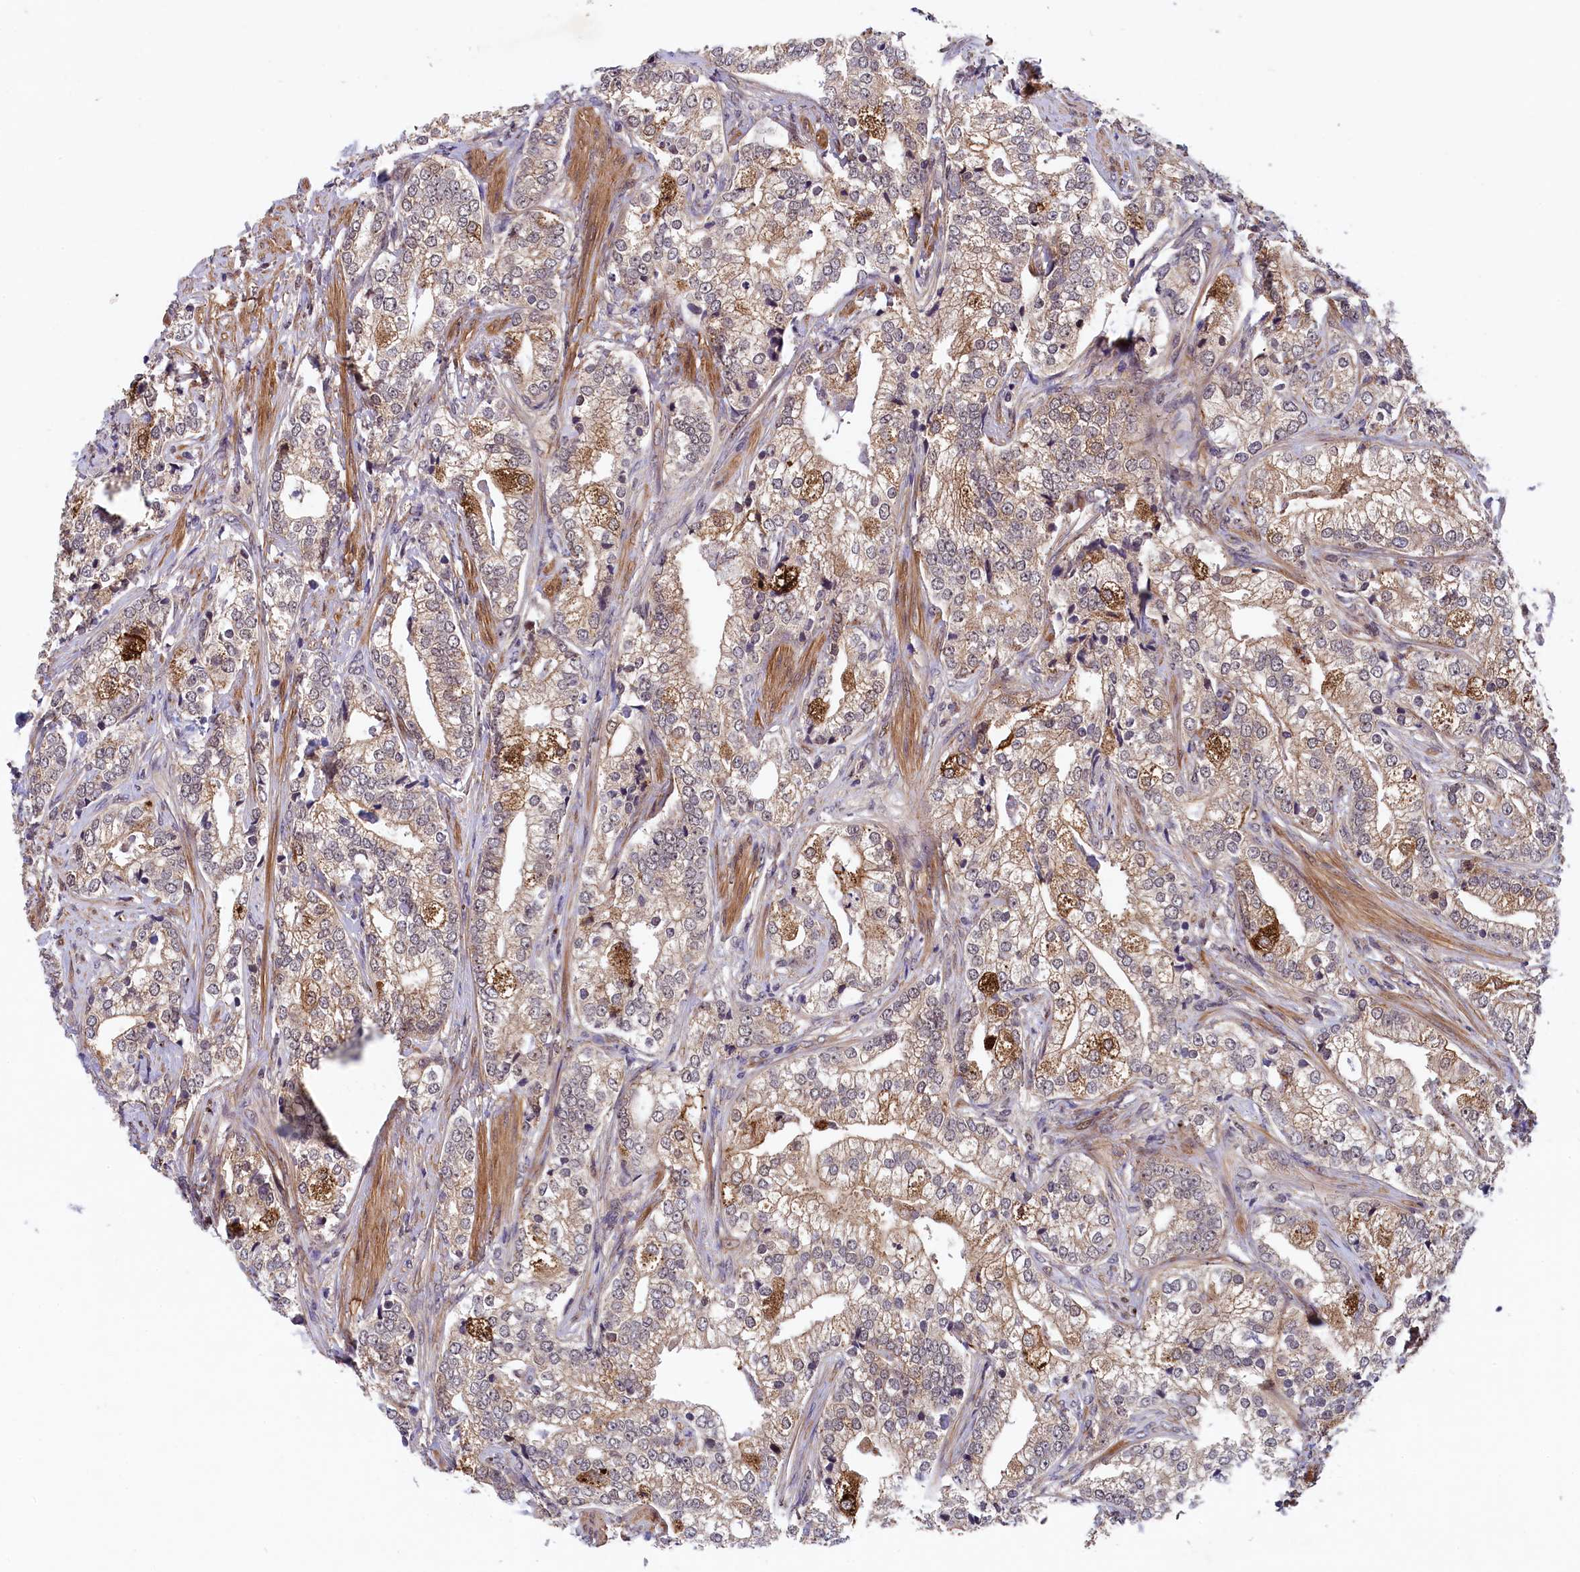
{"staining": {"intensity": "weak", "quantity": "25%-75%", "location": "cytoplasmic/membranous,nuclear"}, "tissue": "prostate cancer", "cell_type": "Tumor cells", "image_type": "cancer", "snomed": [{"axis": "morphology", "description": "Adenocarcinoma, High grade"}, {"axis": "topography", "description": "Prostate"}], "caption": "The immunohistochemical stain labels weak cytoplasmic/membranous and nuclear positivity in tumor cells of high-grade adenocarcinoma (prostate) tissue. Using DAB (3,3'-diaminobenzidine) (brown) and hematoxylin (blue) stains, captured at high magnification using brightfield microscopy.", "gene": "ARL14EP", "patient": {"sex": "male", "age": 69}}